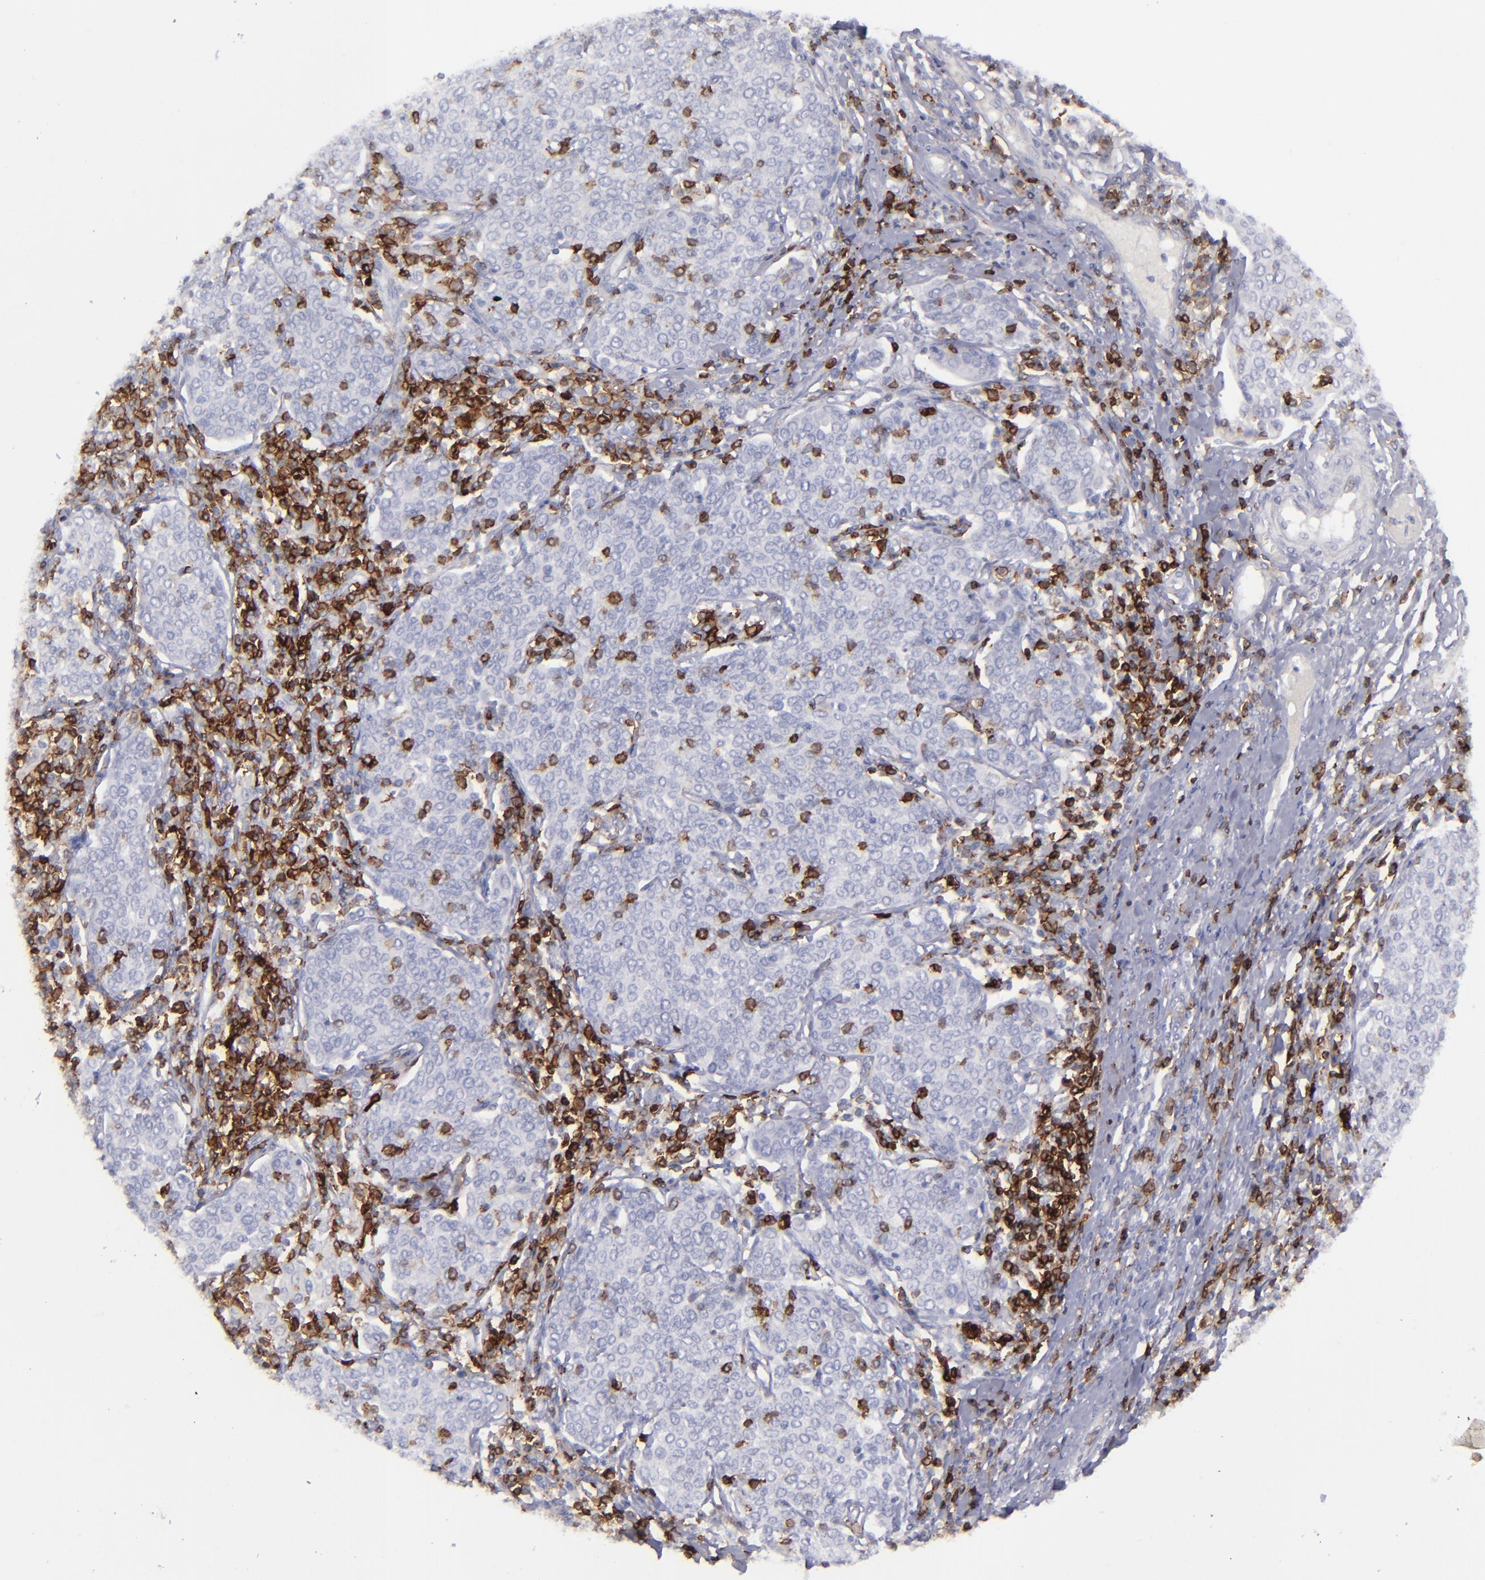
{"staining": {"intensity": "negative", "quantity": "none", "location": "none"}, "tissue": "cervical cancer", "cell_type": "Tumor cells", "image_type": "cancer", "snomed": [{"axis": "morphology", "description": "Squamous cell carcinoma, NOS"}, {"axis": "topography", "description": "Cervix"}], "caption": "The IHC photomicrograph has no significant staining in tumor cells of squamous cell carcinoma (cervical) tissue.", "gene": "CD27", "patient": {"sex": "female", "age": 40}}